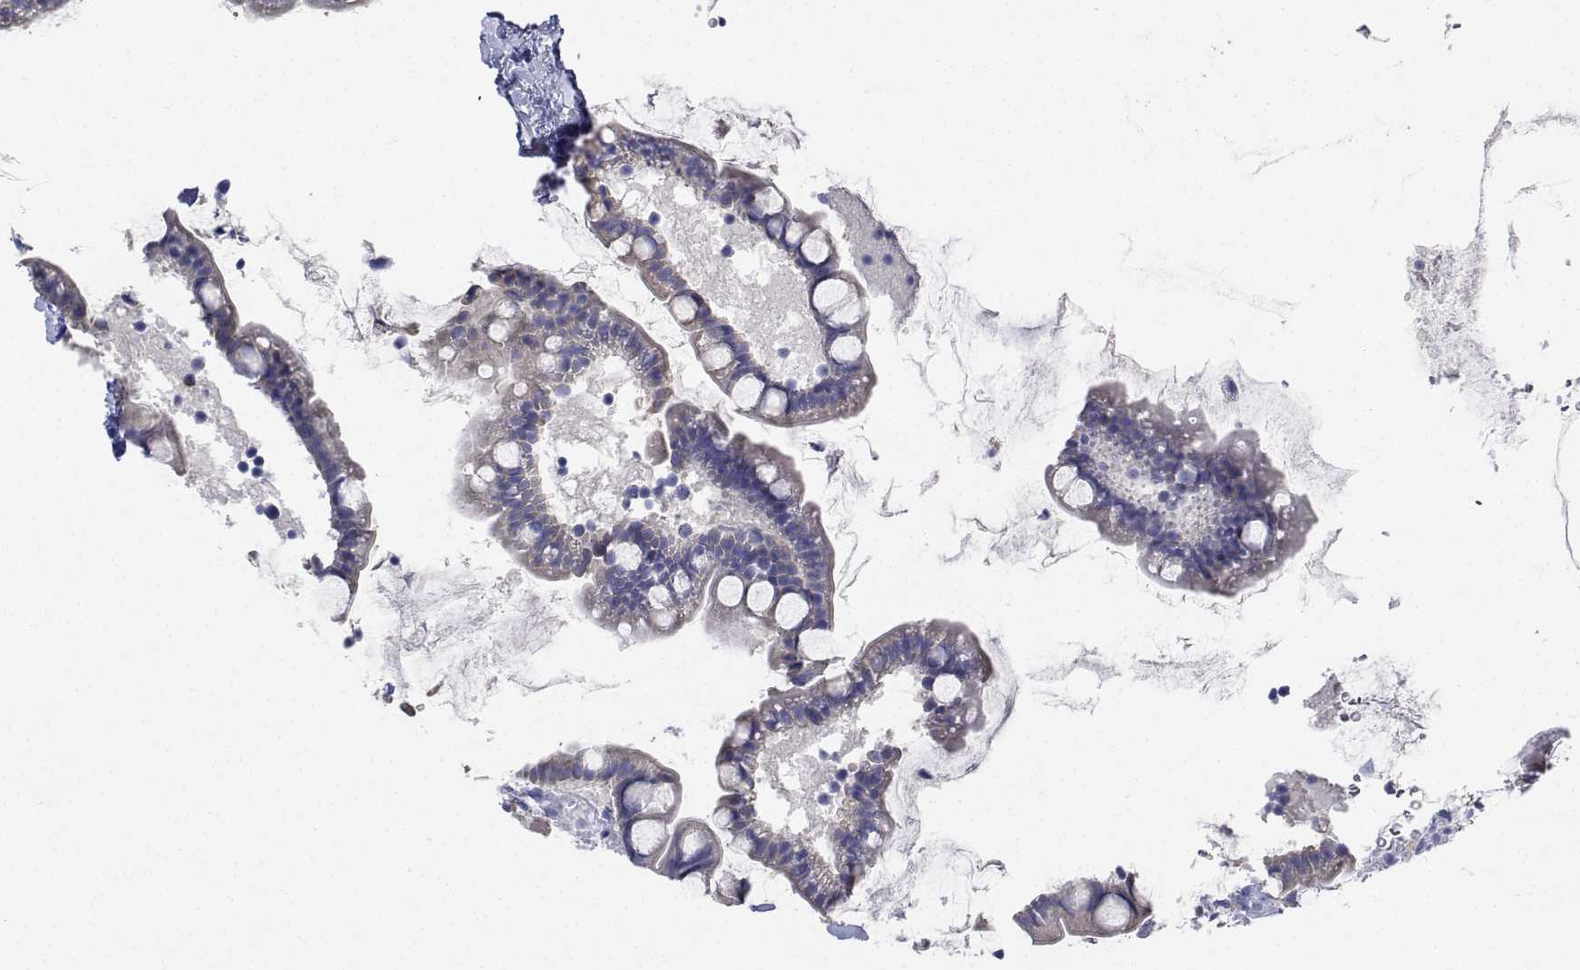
{"staining": {"intensity": "negative", "quantity": "none", "location": "none"}, "tissue": "small intestine", "cell_type": "Glandular cells", "image_type": "normal", "snomed": [{"axis": "morphology", "description": "Normal tissue, NOS"}, {"axis": "topography", "description": "Small intestine"}], "caption": "Glandular cells show no significant protein expression in normal small intestine.", "gene": "CDHR3", "patient": {"sex": "male", "age": 70}}